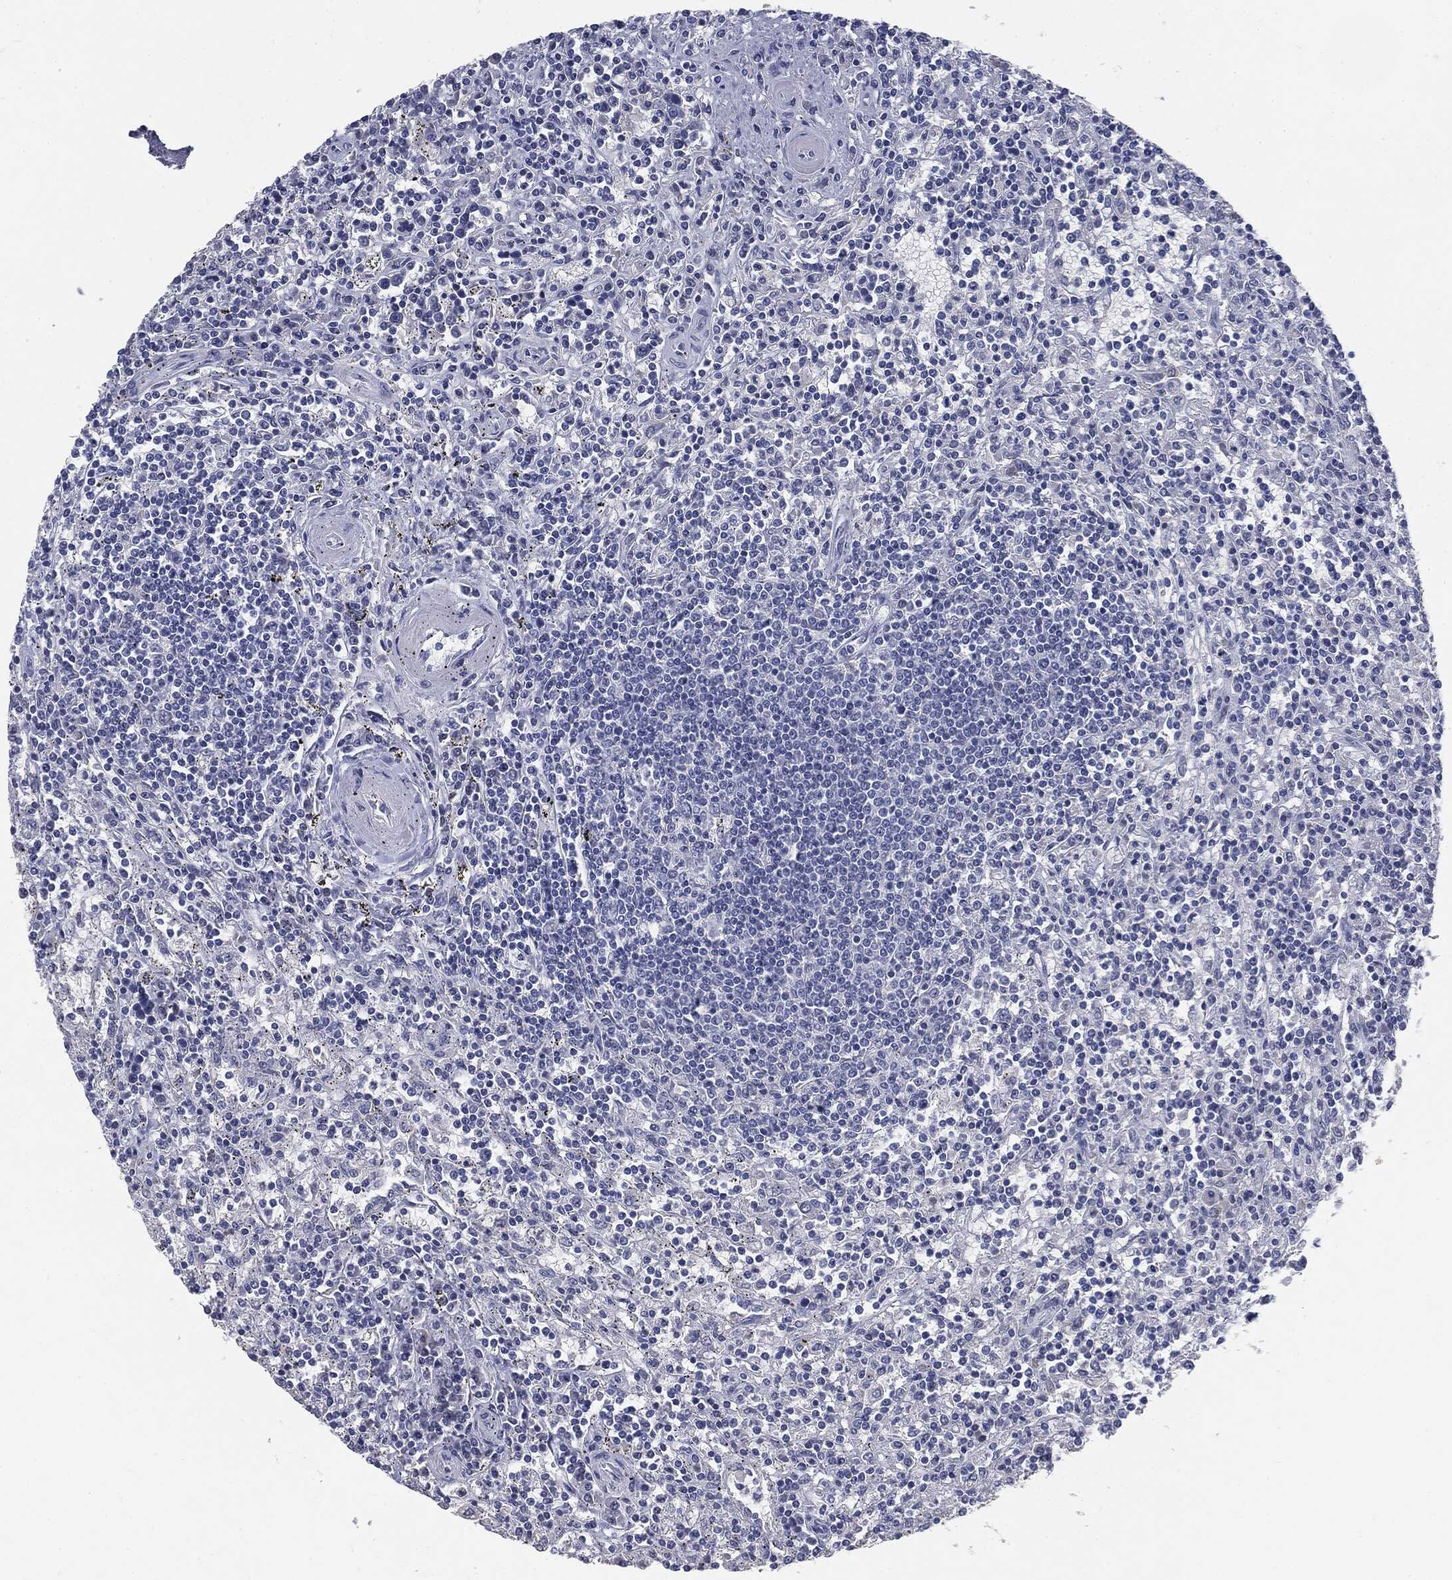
{"staining": {"intensity": "negative", "quantity": "none", "location": "none"}, "tissue": "lymphoma", "cell_type": "Tumor cells", "image_type": "cancer", "snomed": [{"axis": "morphology", "description": "Malignant lymphoma, non-Hodgkin's type, Low grade"}, {"axis": "topography", "description": "Spleen"}], "caption": "This is an immunohistochemistry histopathology image of low-grade malignant lymphoma, non-Hodgkin's type. There is no expression in tumor cells.", "gene": "MUC1", "patient": {"sex": "male", "age": 62}}